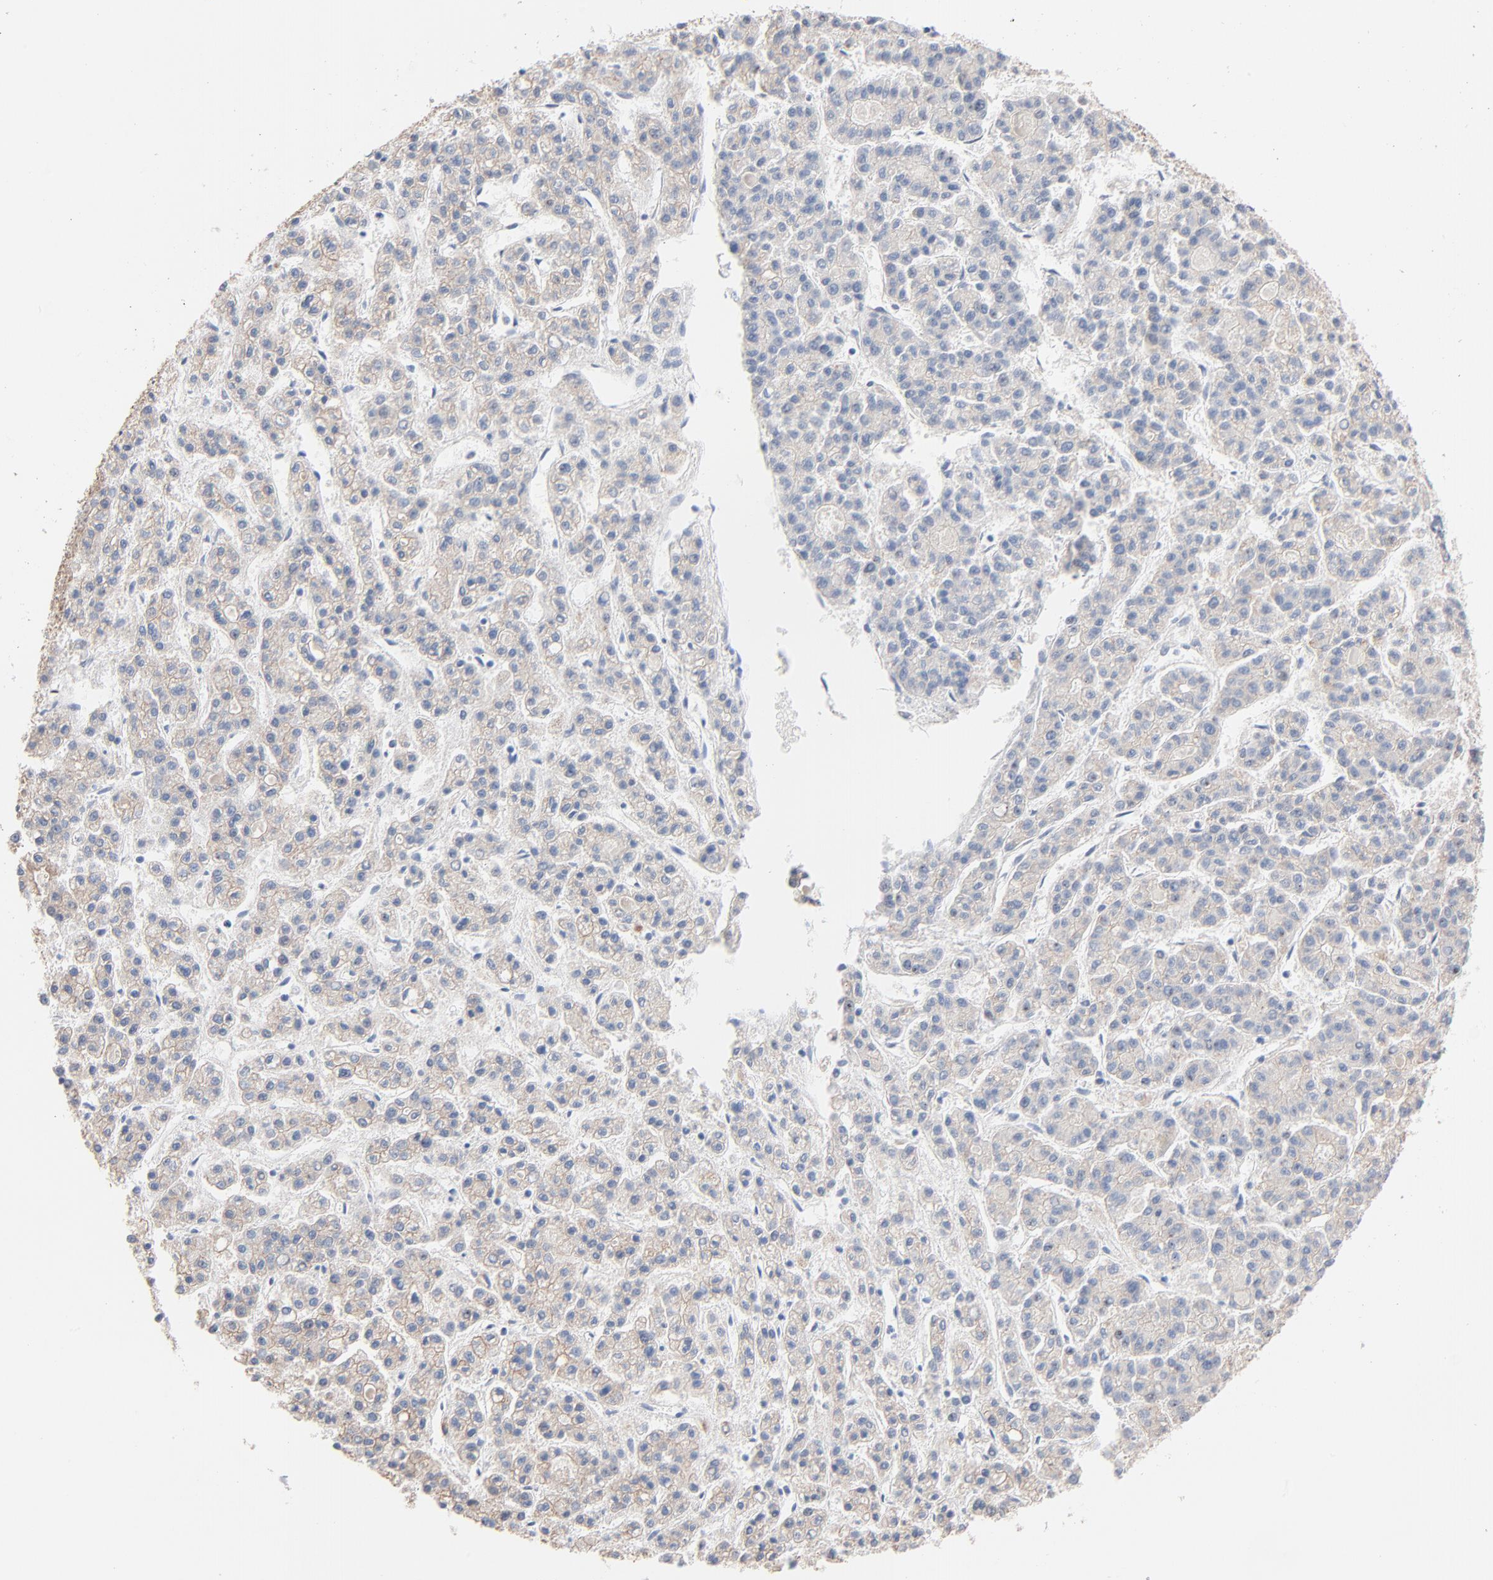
{"staining": {"intensity": "negative", "quantity": "none", "location": "none"}, "tissue": "liver cancer", "cell_type": "Tumor cells", "image_type": "cancer", "snomed": [{"axis": "morphology", "description": "Carcinoma, Hepatocellular, NOS"}, {"axis": "topography", "description": "Liver"}], "caption": "The micrograph reveals no staining of tumor cells in liver cancer (hepatocellular carcinoma).", "gene": "ABCD4", "patient": {"sex": "male", "age": 70}}